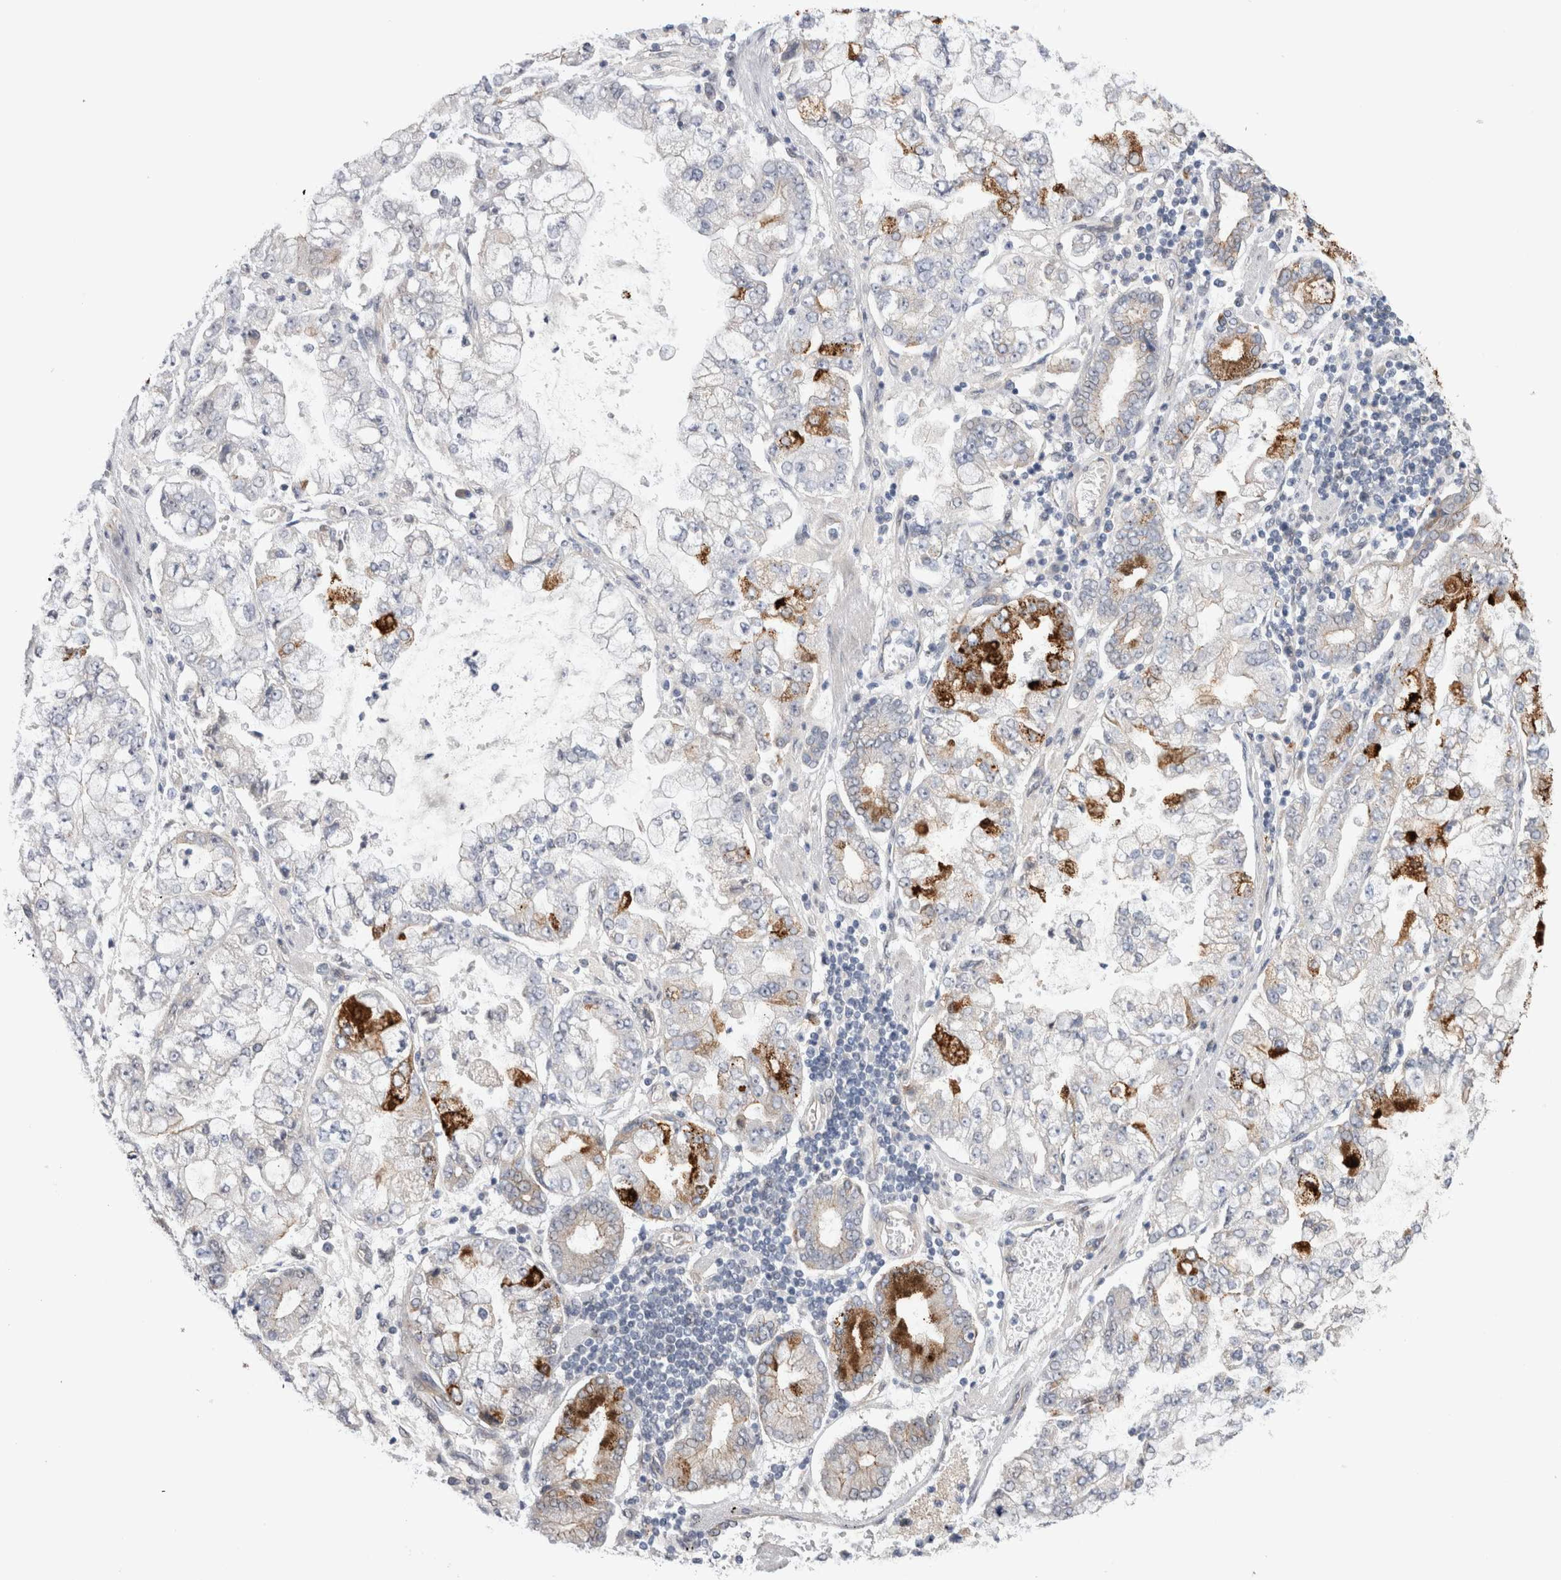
{"staining": {"intensity": "negative", "quantity": "none", "location": "none"}, "tissue": "stomach cancer", "cell_type": "Tumor cells", "image_type": "cancer", "snomed": [{"axis": "morphology", "description": "Adenocarcinoma, NOS"}, {"axis": "topography", "description": "Stomach"}], "caption": "Stomach adenocarcinoma was stained to show a protein in brown. There is no significant positivity in tumor cells.", "gene": "TAFA5", "patient": {"sex": "male", "age": 76}}